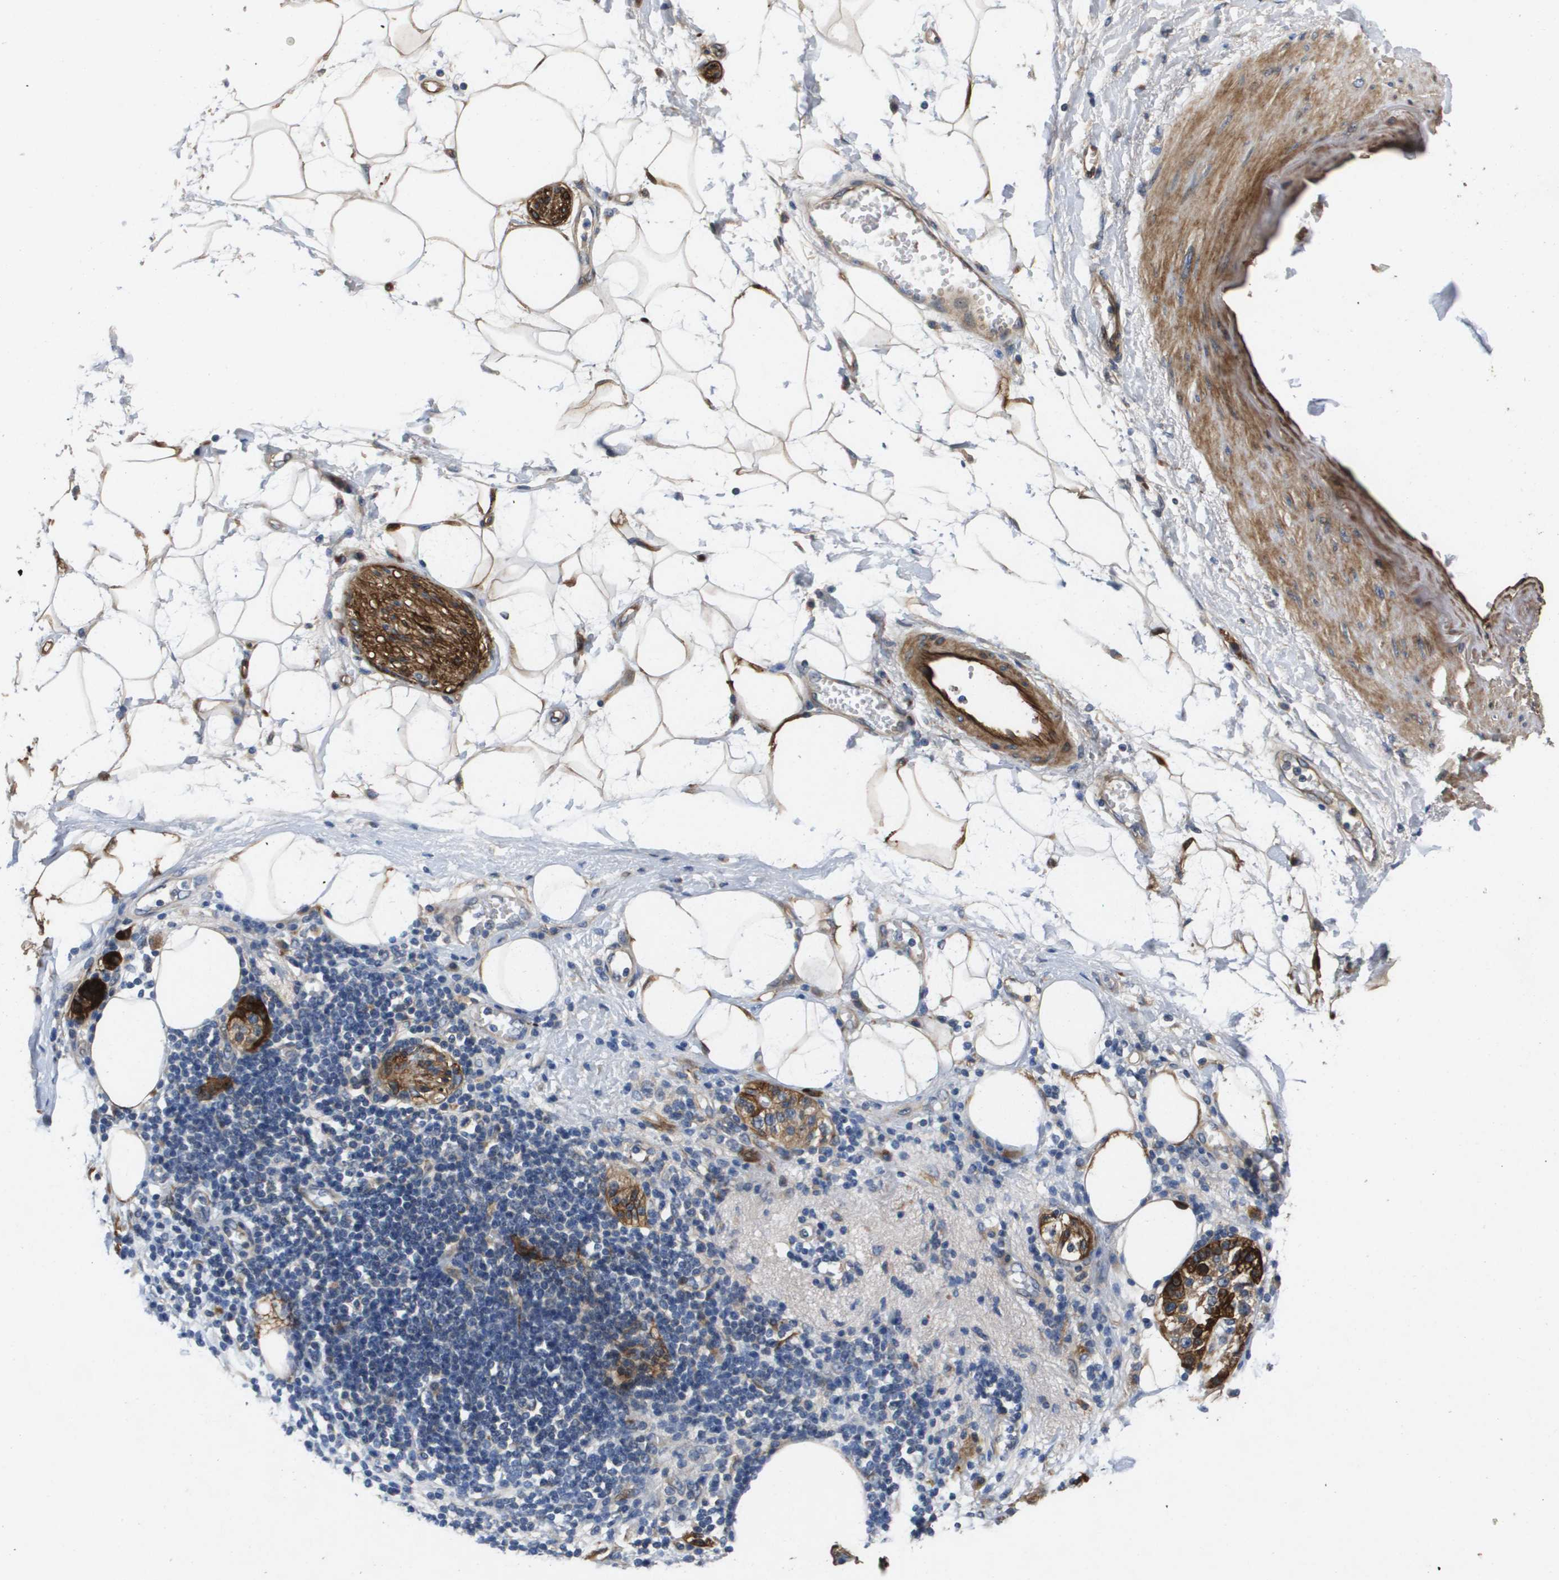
{"staining": {"intensity": "negative", "quantity": "none", "location": "none"}, "tissue": "adipose tissue", "cell_type": "Adipocytes", "image_type": "normal", "snomed": [{"axis": "morphology", "description": "Normal tissue, NOS"}, {"axis": "morphology", "description": "Adenocarcinoma, NOS"}, {"axis": "topography", "description": "Duodenum"}, {"axis": "topography", "description": "Peripheral nerve tissue"}], "caption": "This is a photomicrograph of IHC staining of normal adipose tissue, which shows no expression in adipocytes.", "gene": "ENTPD2", "patient": {"sex": "female", "age": 60}}